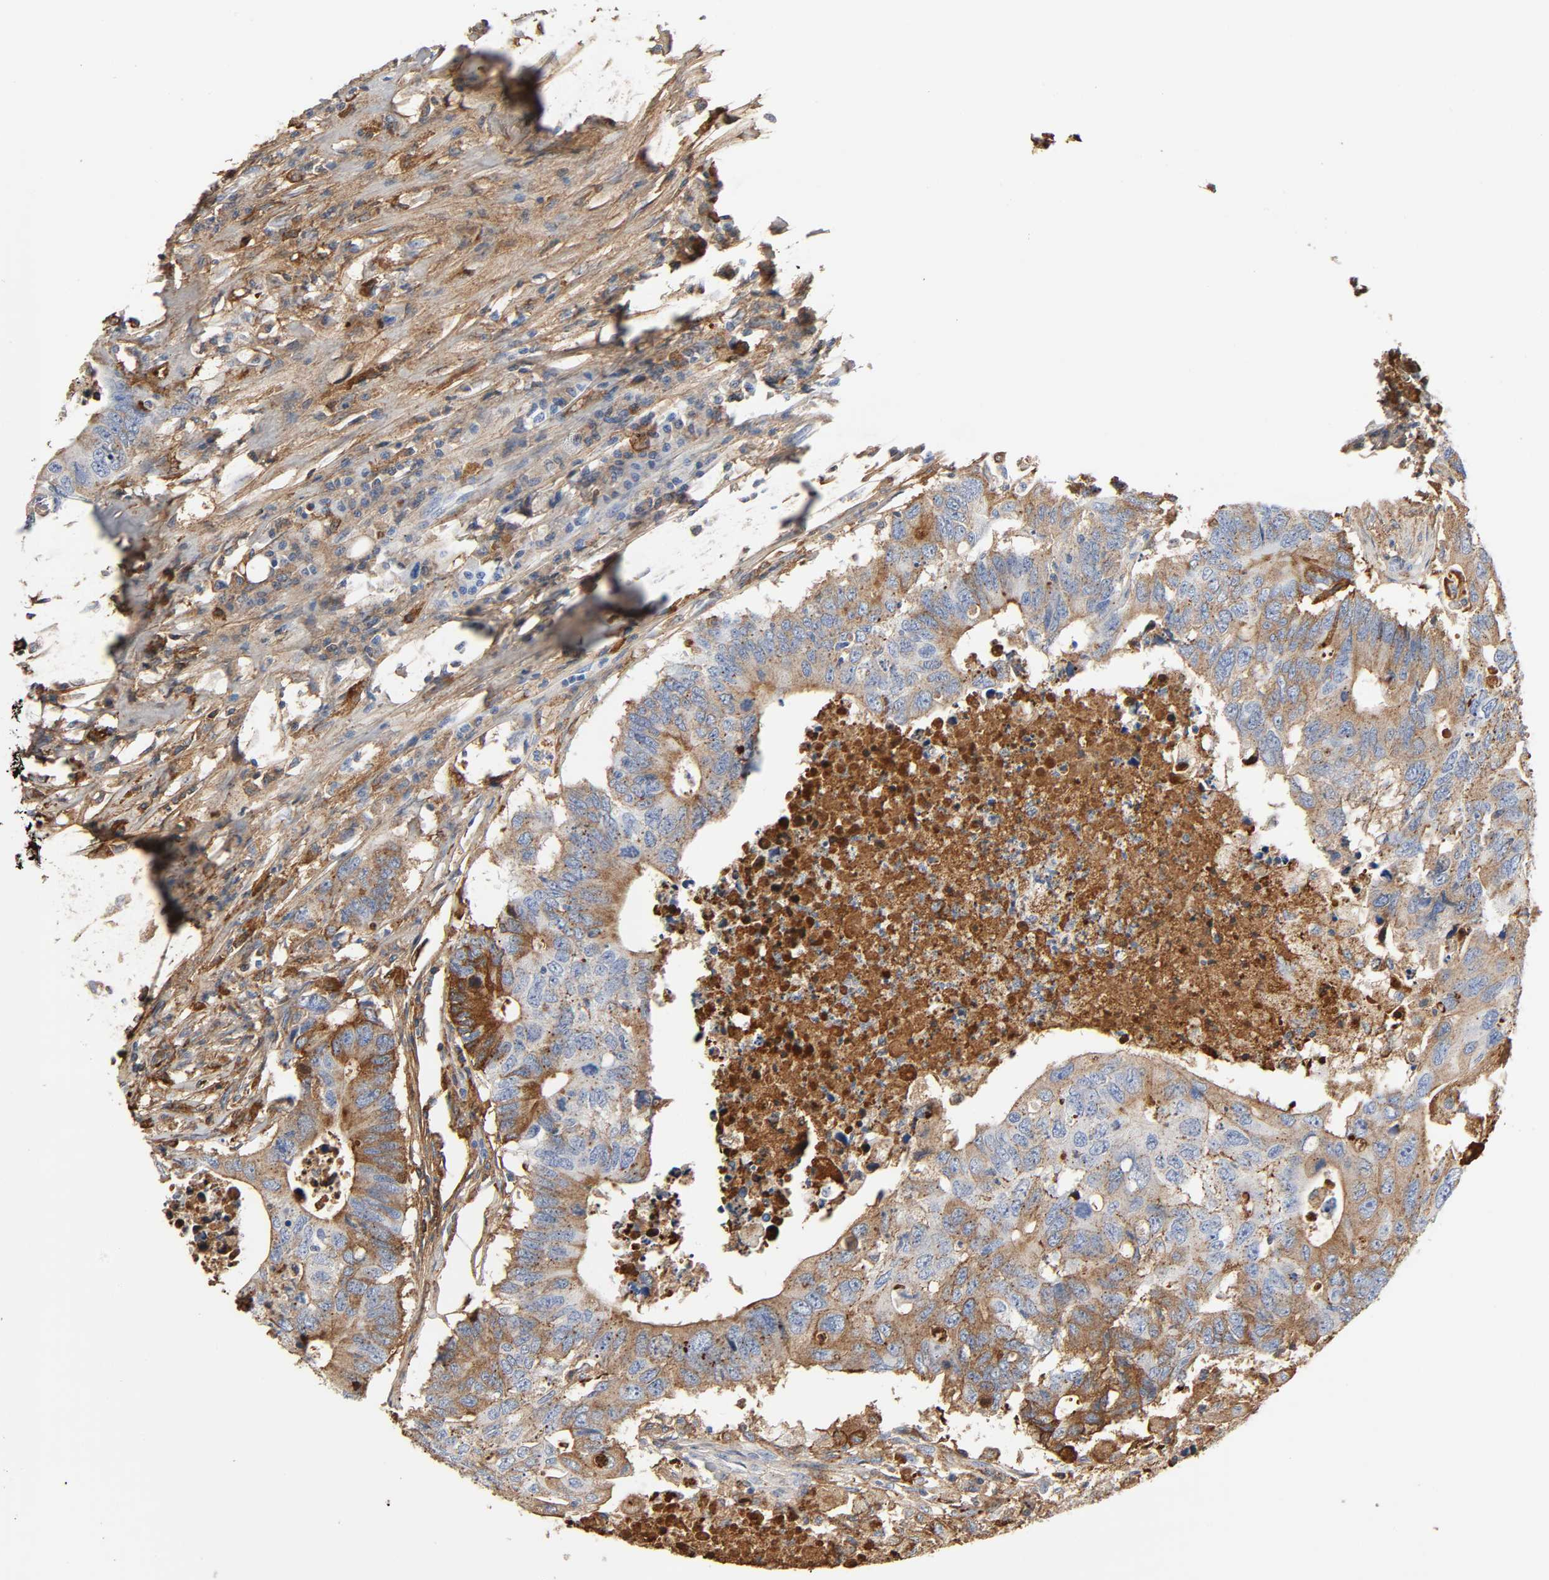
{"staining": {"intensity": "moderate", "quantity": "25%-75%", "location": "cytoplasmic/membranous"}, "tissue": "colorectal cancer", "cell_type": "Tumor cells", "image_type": "cancer", "snomed": [{"axis": "morphology", "description": "Adenocarcinoma, NOS"}, {"axis": "topography", "description": "Colon"}], "caption": "A histopathology image showing moderate cytoplasmic/membranous expression in approximately 25%-75% of tumor cells in adenocarcinoma (colorectal), as visualized by brown immunohistochemical staining.", "gene": "C3", "patient": {"sex": "male", "age": 71}}